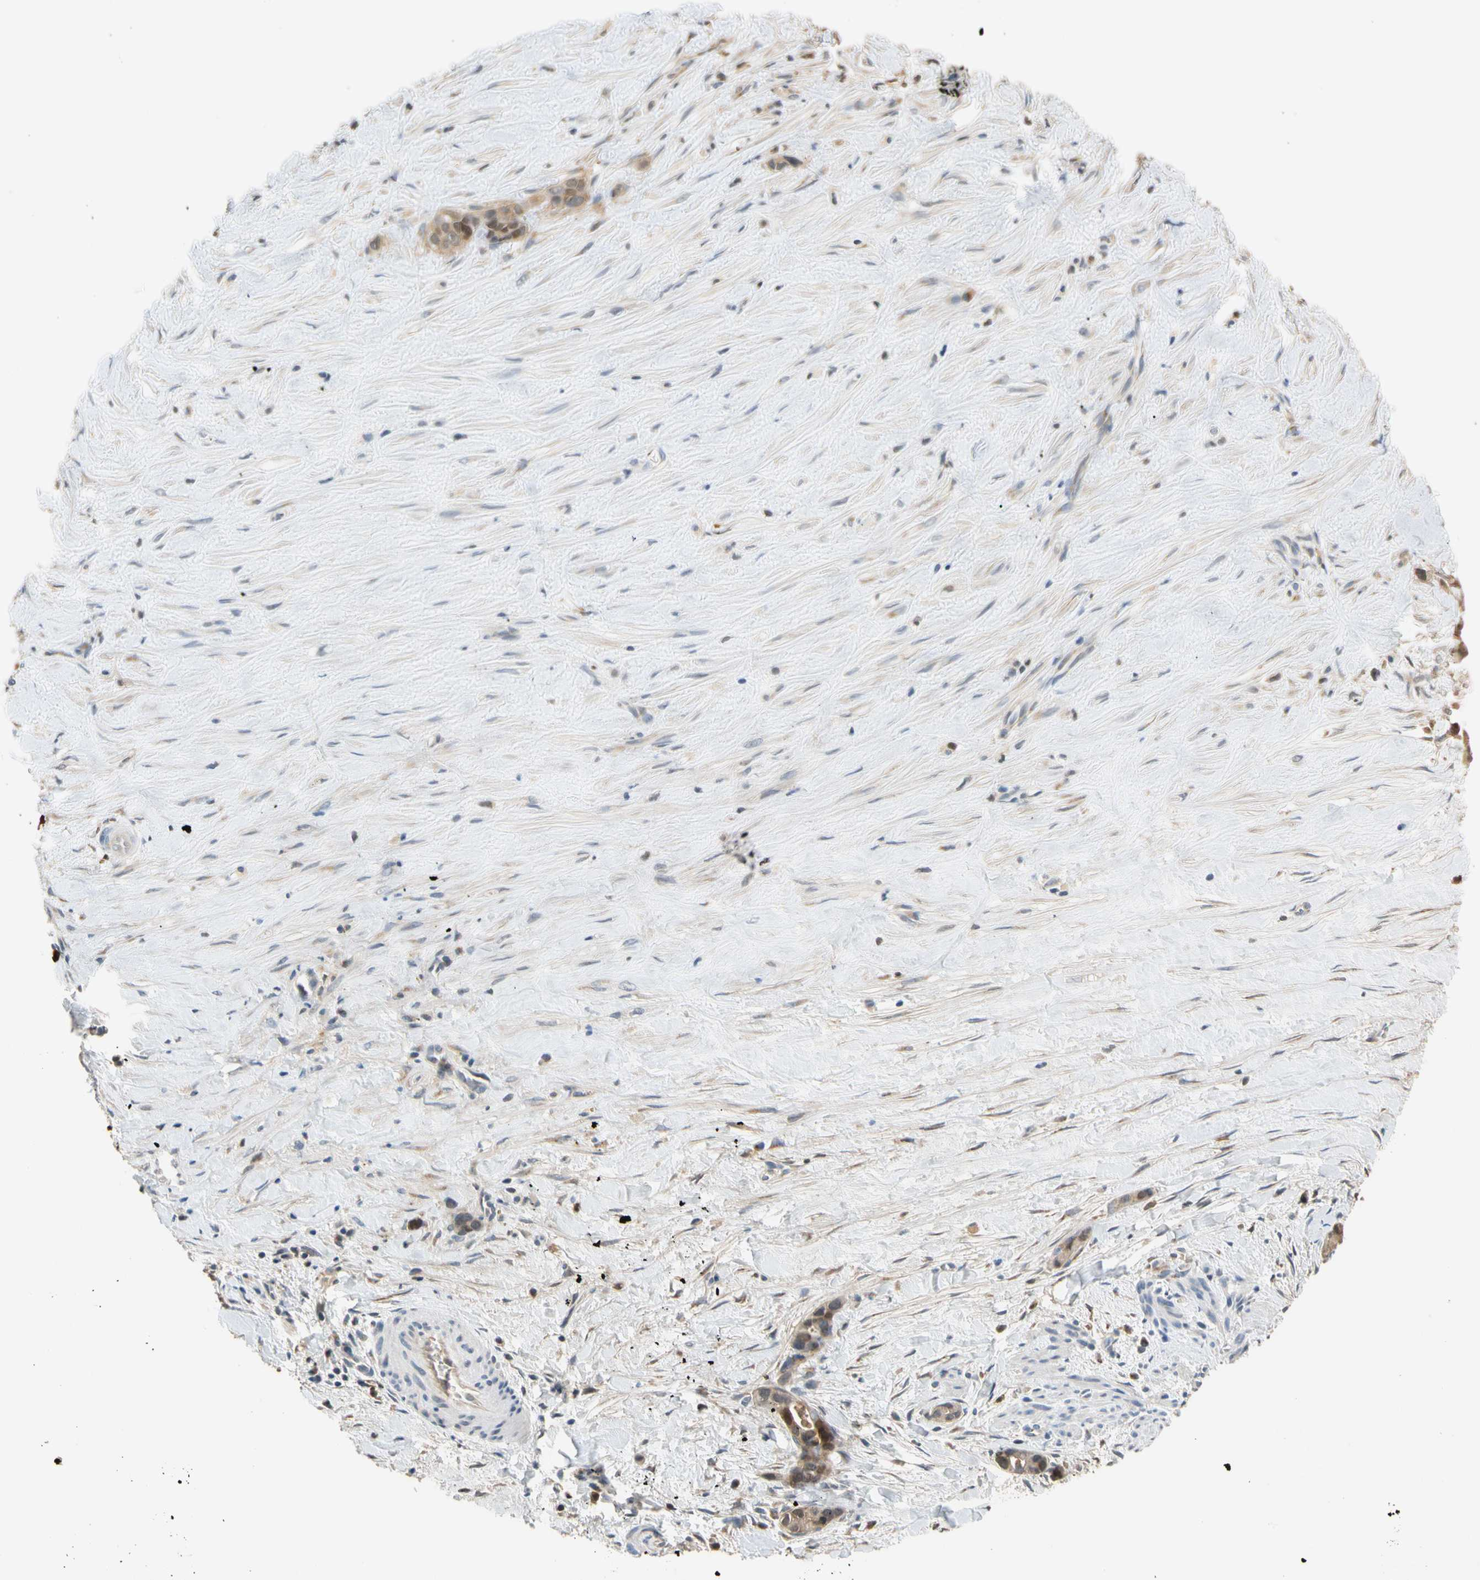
{"staining": {"intensity": "weak", "quantity": ">75%", "location": "cytoplasmic/membranous"}, "tissue": "liver cancer", "cell_type": "Tumor cells", "image_type": "cancer", "snomed": [{"axis": "morphology", "description": "Cholangiocarcinoma"}, {"axis": "topography", "description": "Liver"}], "caption": "The photomicrograph reveals staining of liver cholangiocarcinoma, revealing weak cytoplasmic/membranous protein expression (brown color) within tumor cells. (DAB (3,3'-diaminobenzidine) IHC, brown staining for protein, blue staining for nuclei).", "gene": "GPSM2", "patient": {"sex": "female", "age": 55}}